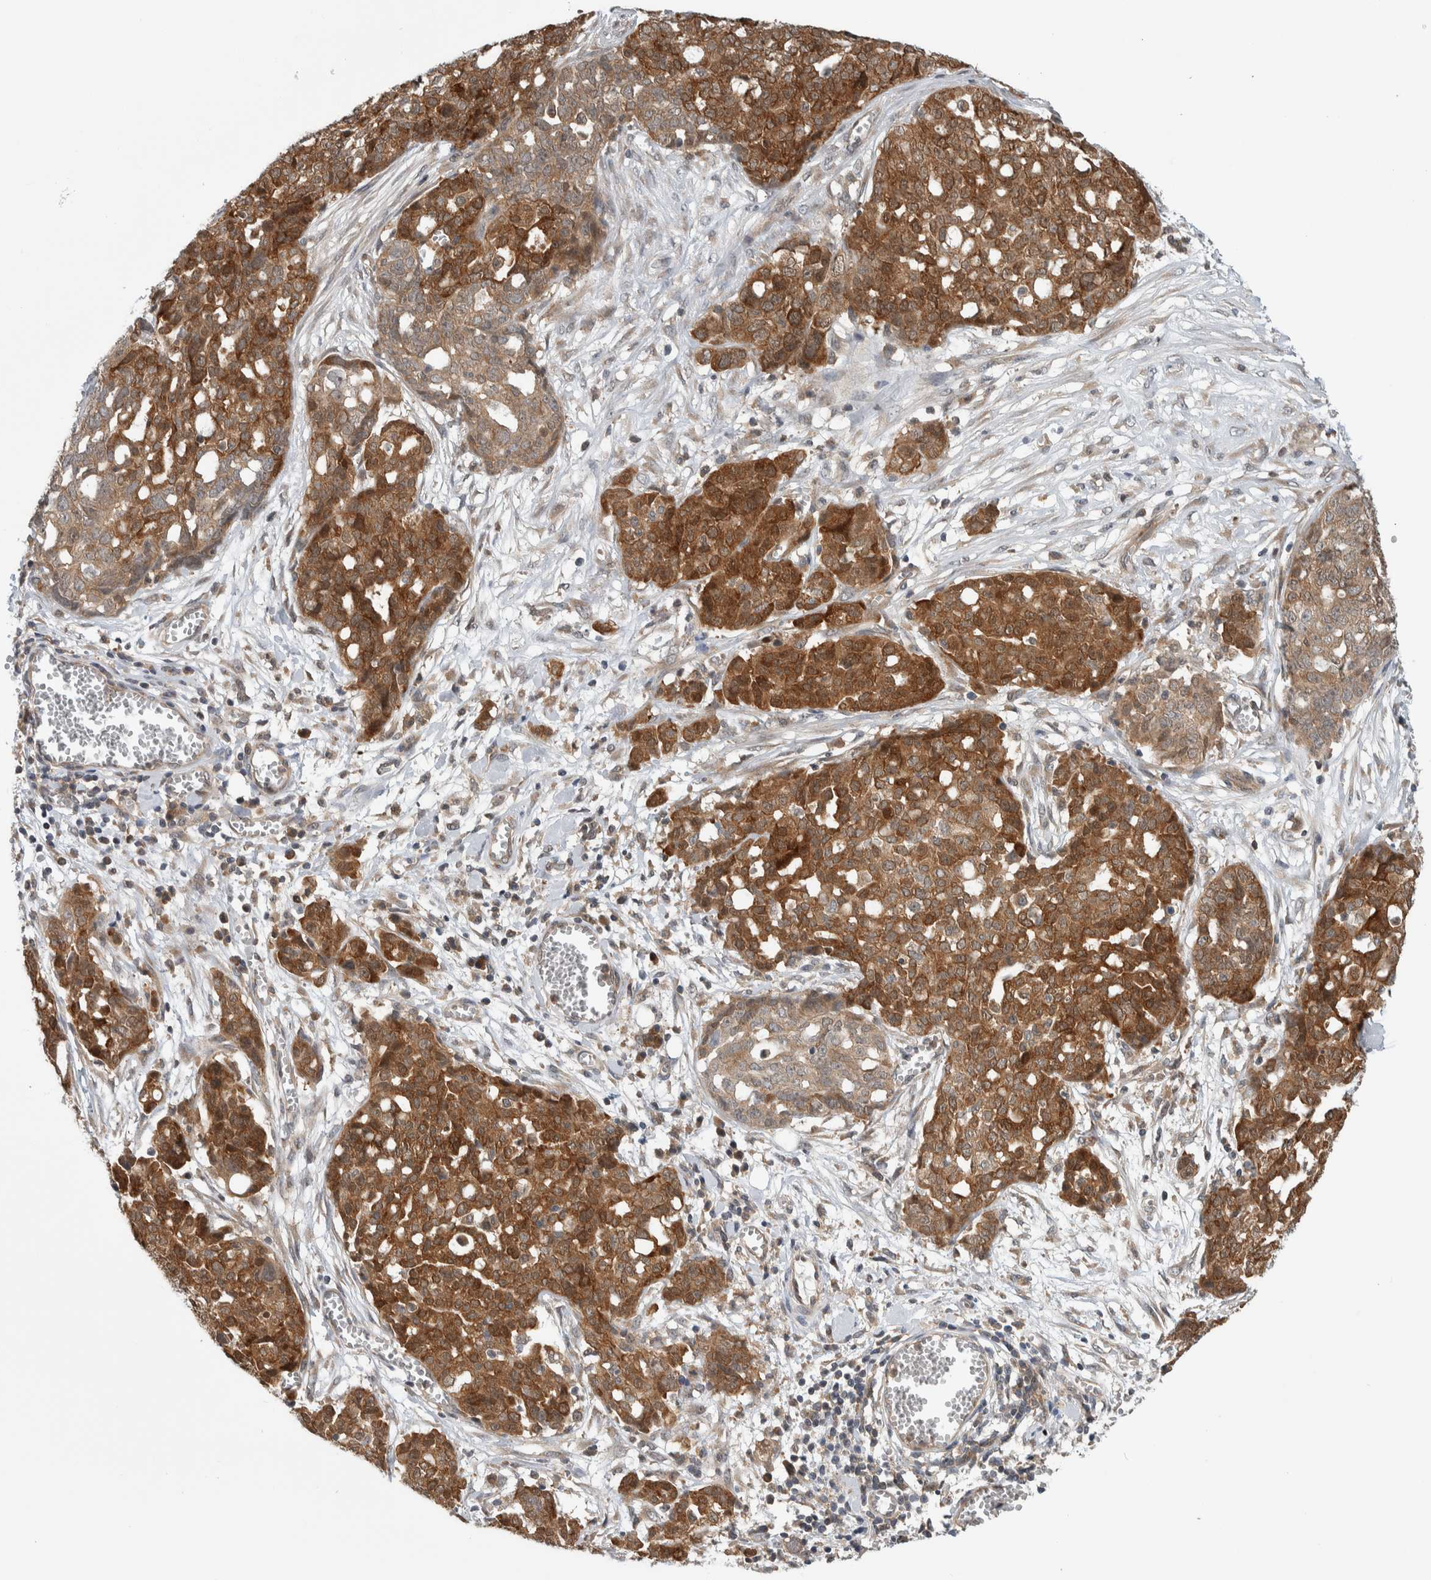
{"staining": {"intensity": "moderate", "quantity": ">75%", "location": "cytoplasmic/membranous"}, "tissue": "ovarian cancer", "cell_type": "Tumor cells", "image_type": "cancer", "snomed": [{"axis": "morphology", "description": "Cystadenocarcinoma, serous, NOS"}, {"axis": "topography", "description": "Soft tissue"}, {"axis": "topography", "description": "Ovary"}], "caption": "Brown immunohistochemical staining in ovarian serous cystadenocarcinoma exhibits moderate cytoplasmic/membranous staining in about >75% of tumor cells. (DAB IHC, brown staining for protein, blue staining for nuclei).", "gene": "CCDC43", "patient": {"sex": "female", "age": 57}}